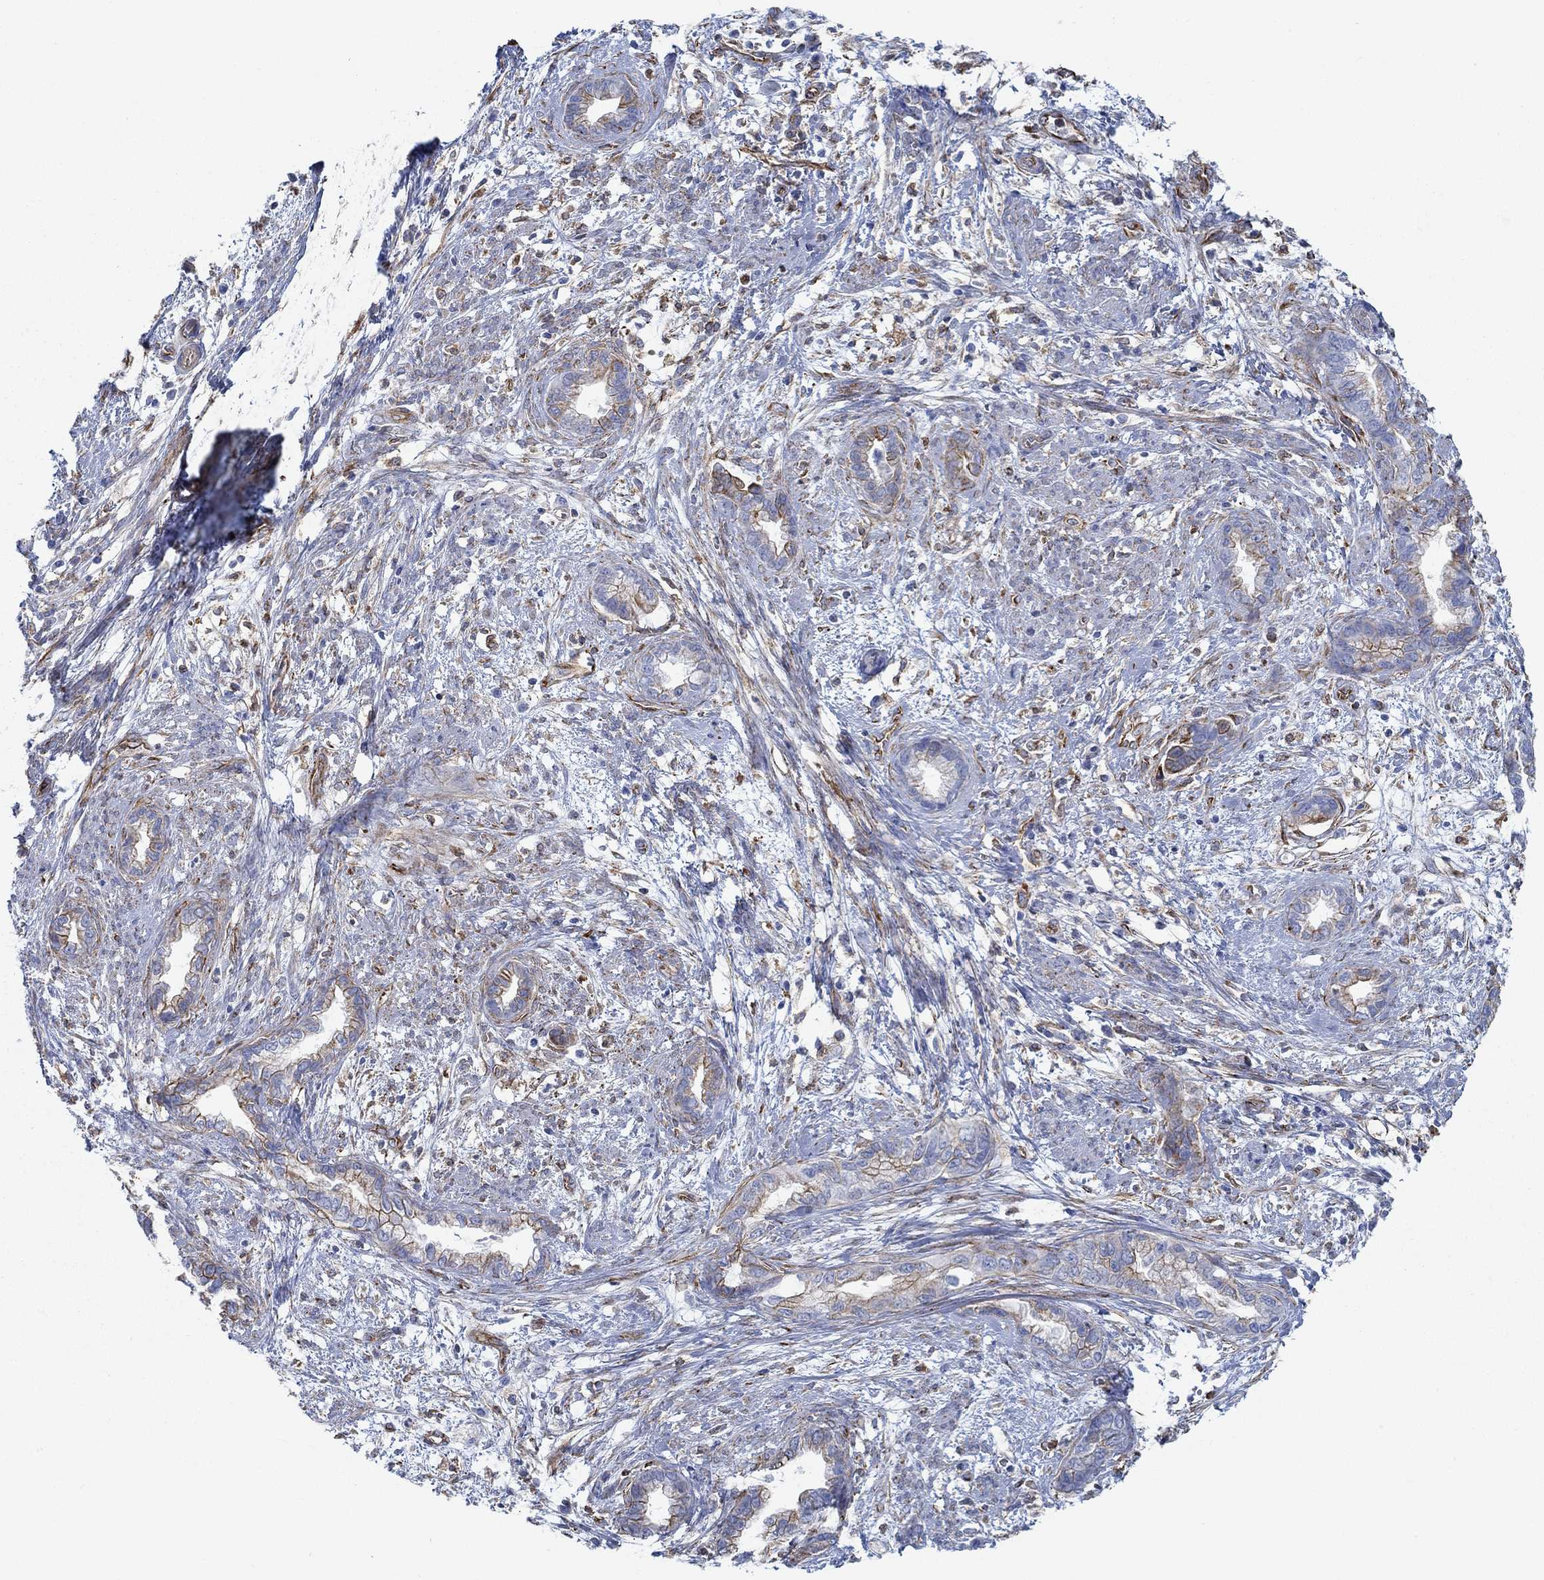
{"staining": {"intensity": "strong", "quantity": "<25%", "location": "cytoplasmic/membranous"}, "tissue": "cervical cancer", "cell_type": "Tumor cells", "image_type": "cancer", "snomed": [{"axis": "morphology", "description": "Adenocarcinoma, NOS"}, {"axis": "topography", "description": "Cervix"}], "caption": "IHC staining of cervical cancer (adenocarcinoma), which shows medium levels of strong cytoplasmic/membranous positivity in about <25% of tumor cells indicating strong cytoplasmic/membranous protein positivity. The staining was performed using DAB (3,3'-diaminobenzidine) (brown) for protein detection and nuclei were counterstained in hematoxylin (blue).", "gene": "STC2", "patient": {"sex": "female", "age": 62}}